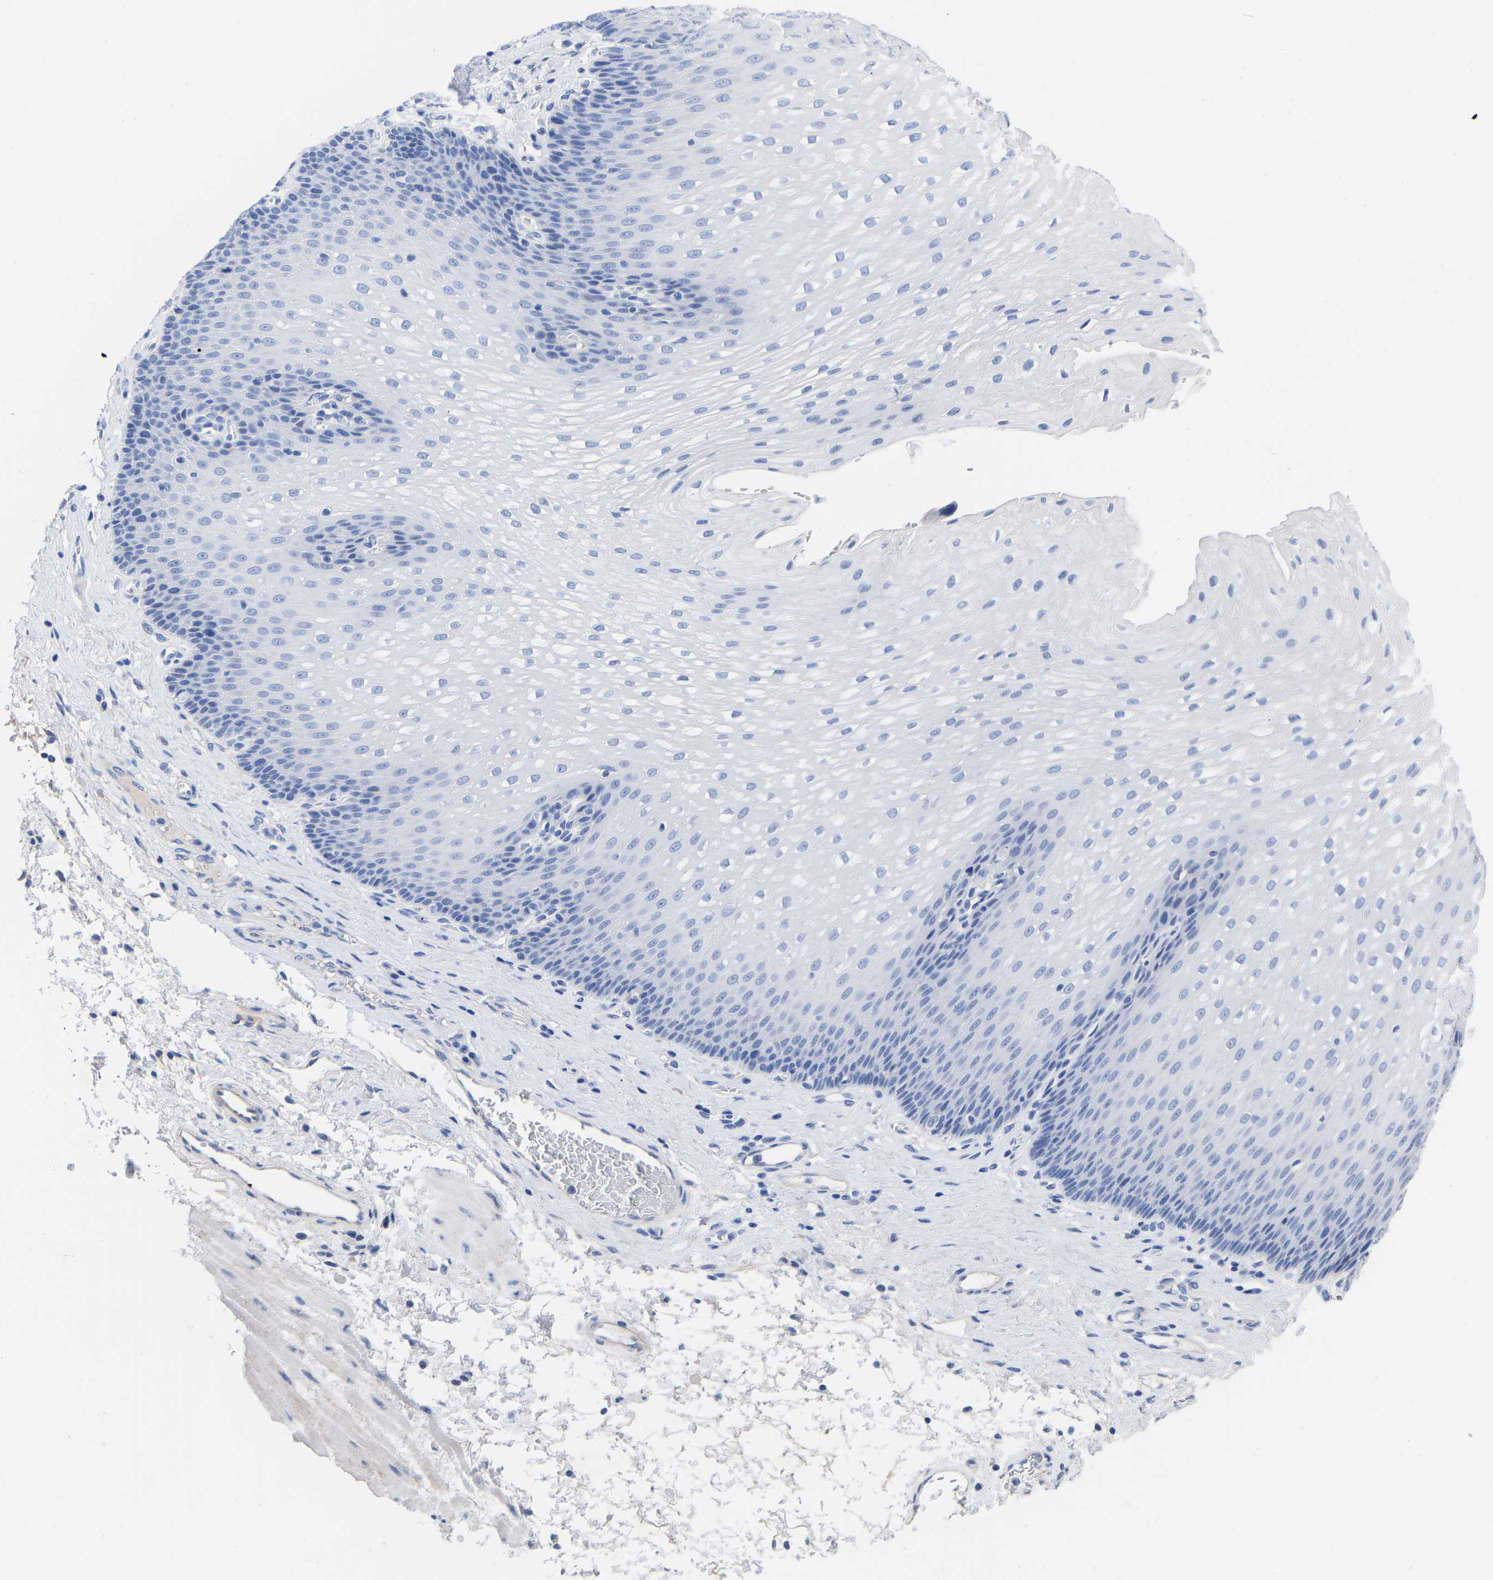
{"staining": {"intensity": "negative", "quantity": "none", "location": "none"}, "tissue": "esophagus", "cell_type": "Squamous epithelial cells", "image_type": "normal", "snomed": [{"axis": "morphology", "description": "Normal tissue, NOS"}, {"axis": "topography", "description": "Esophagus"}], "caption": "Immunohistochemistry histopathology image of unremarkable esophagus: human esophagus stained with DAB reveals no significant protein expression in squamous epithelial cells. (Stains: DAB IHC with hematoxylin counter stain, Microscopy: brightfield microscopy at high magnification).", "gene": "GPA33", "patient": {"sex": "male", "age": 48}}